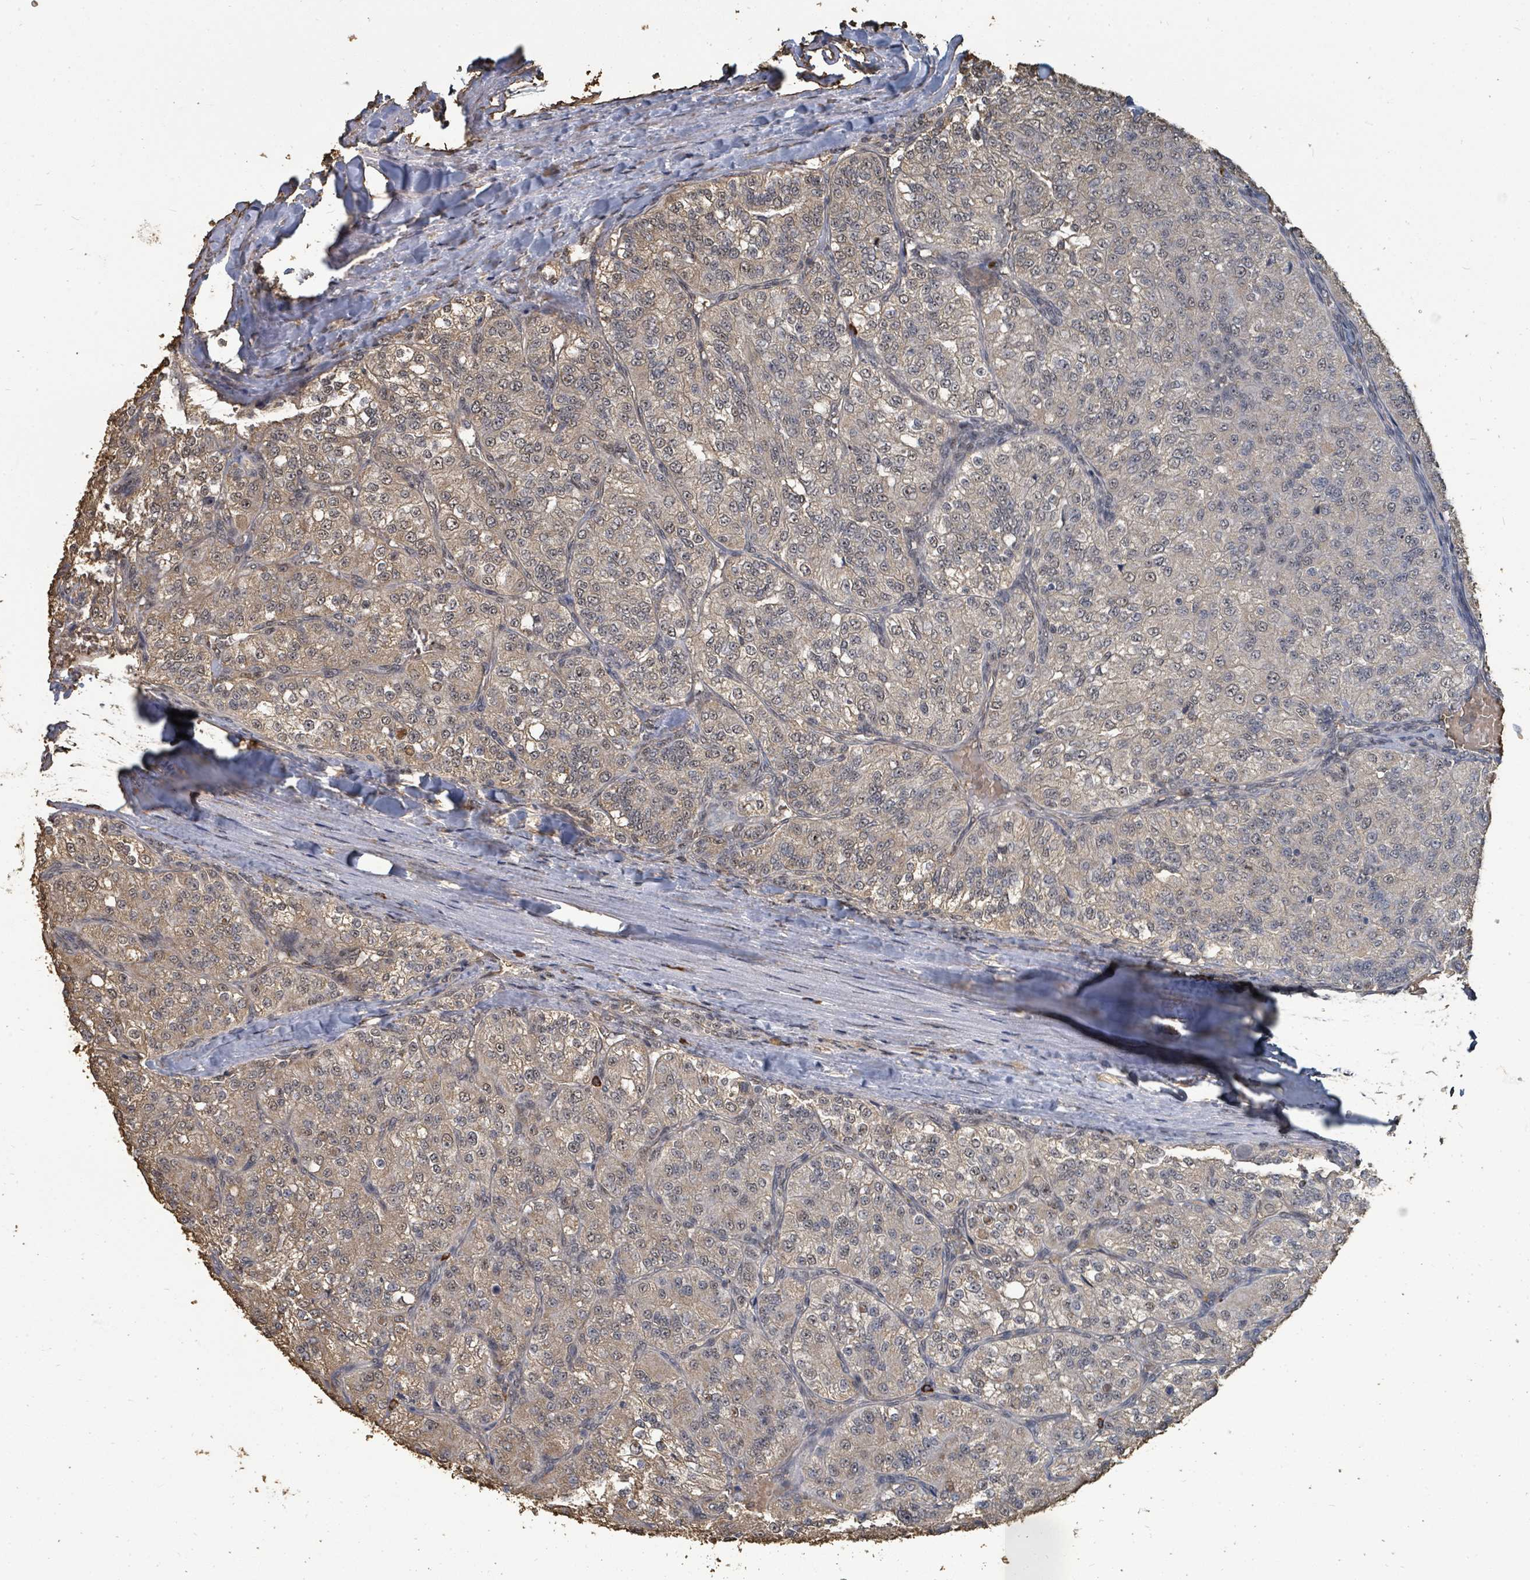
{"staining": {"intensity": "weak", "quantity": "<25%", "location": "cytoplasmic/membranous,nuclear"}, "tissue": "renal cancer", "cell_type": "Tumor cells", "image_type": "cancer", "snomed": [{"axis": "morphology", "description": "Adenocarcinoma, NOS"}, {"axis": "topography", "description": "Kidney"}], "caption": "Tumor cells show no significant expression in adenocarcinoma (renal).", "gene": "C6orf52", "patient": {"sex": "female", "age": 63}}